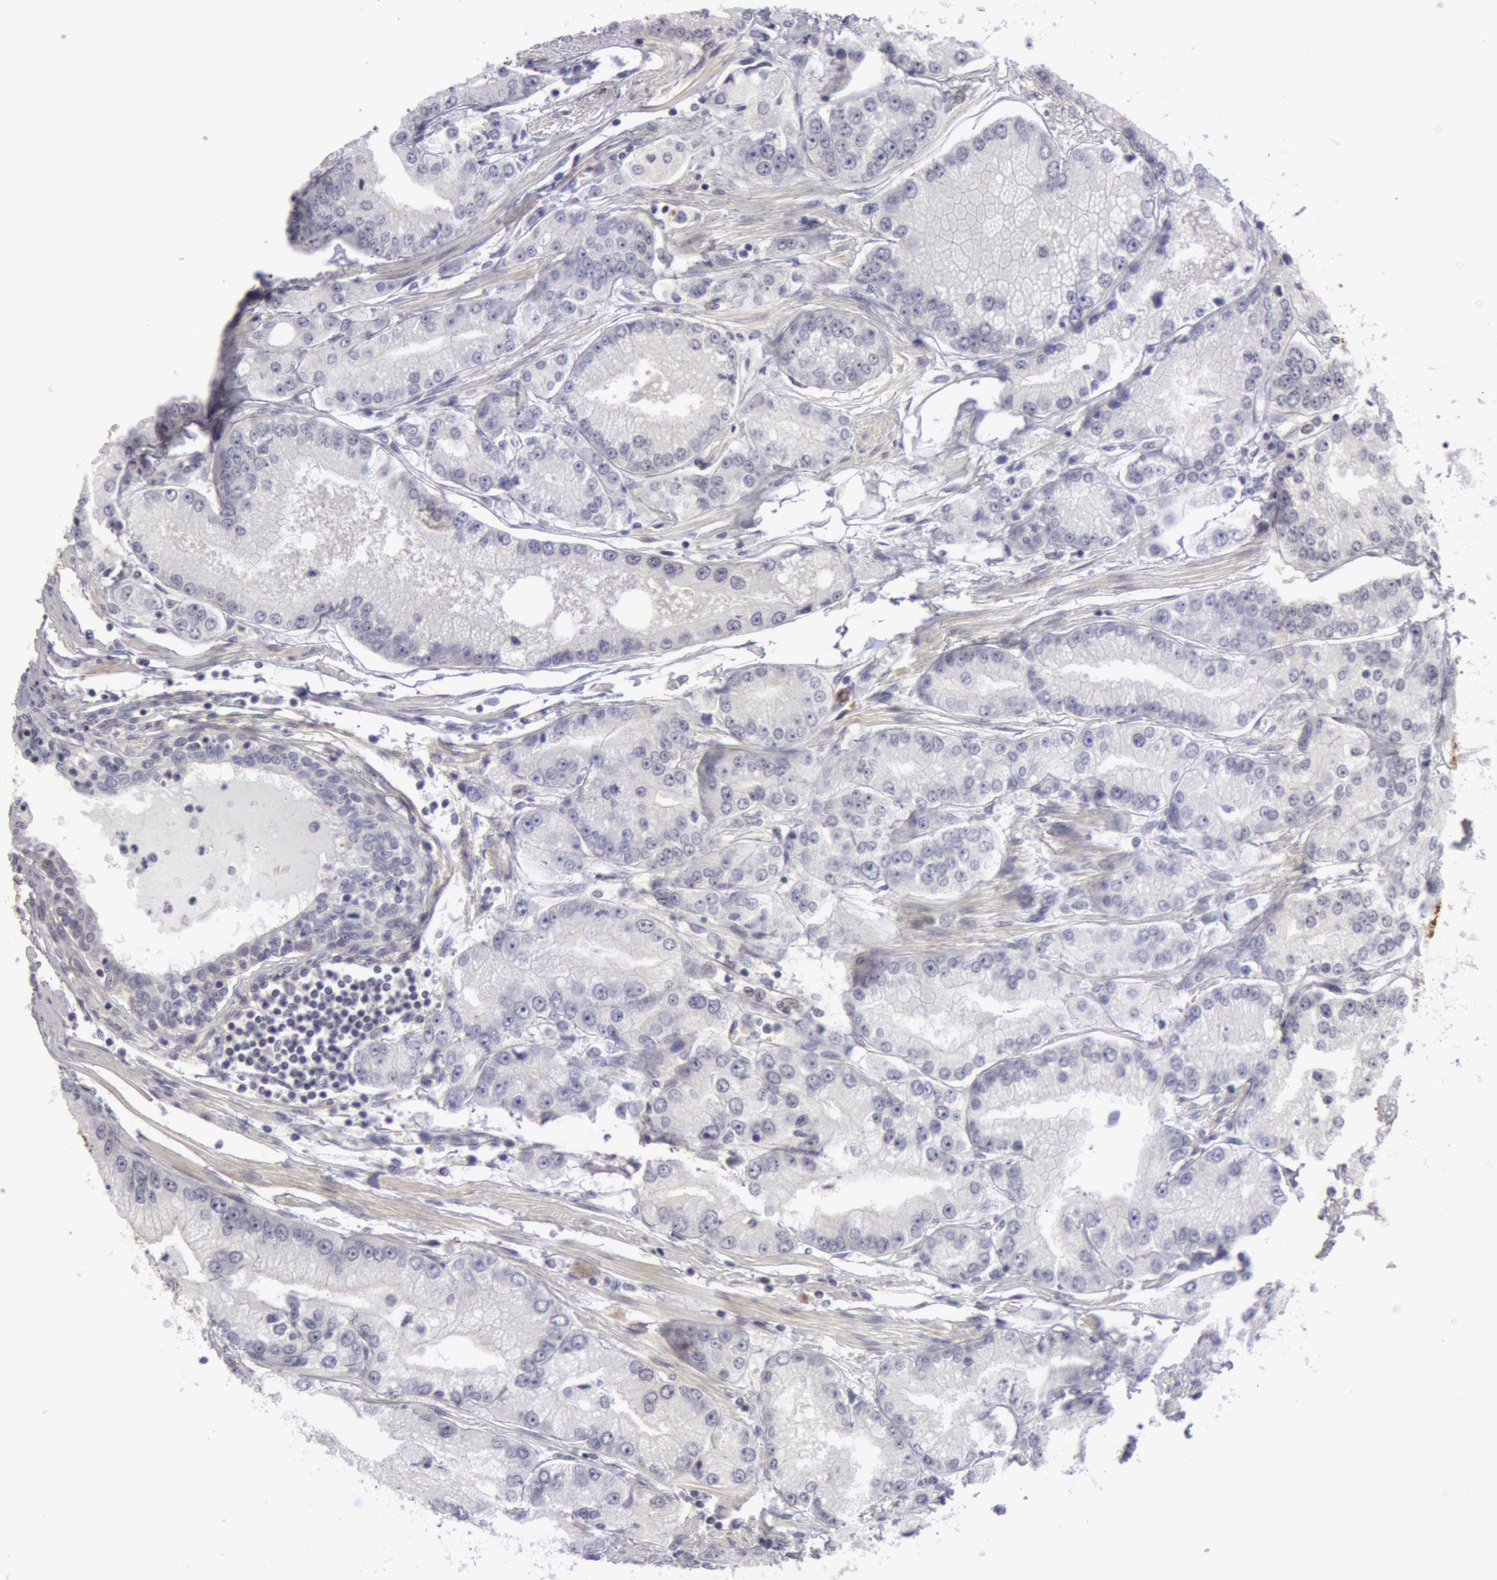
{"staining": {"intensity": "negative", "quantity": "none", "location": "none"}, "tissue": "prostate cancer", "cell_type": "Tumor cells", "image_type": "cancer", "snomed": [{"axis": "morphology", "description": "Adenocarcinoma, Medium grade"}, {"axis": "topography", "description": "Prostate"}], "caption": "An image of human prostate medium-grade adenocarcinoma is negative for staining in tumor cells.", "gene": "NLGN4X", "patient": {"sex": "male", "age": 72}}